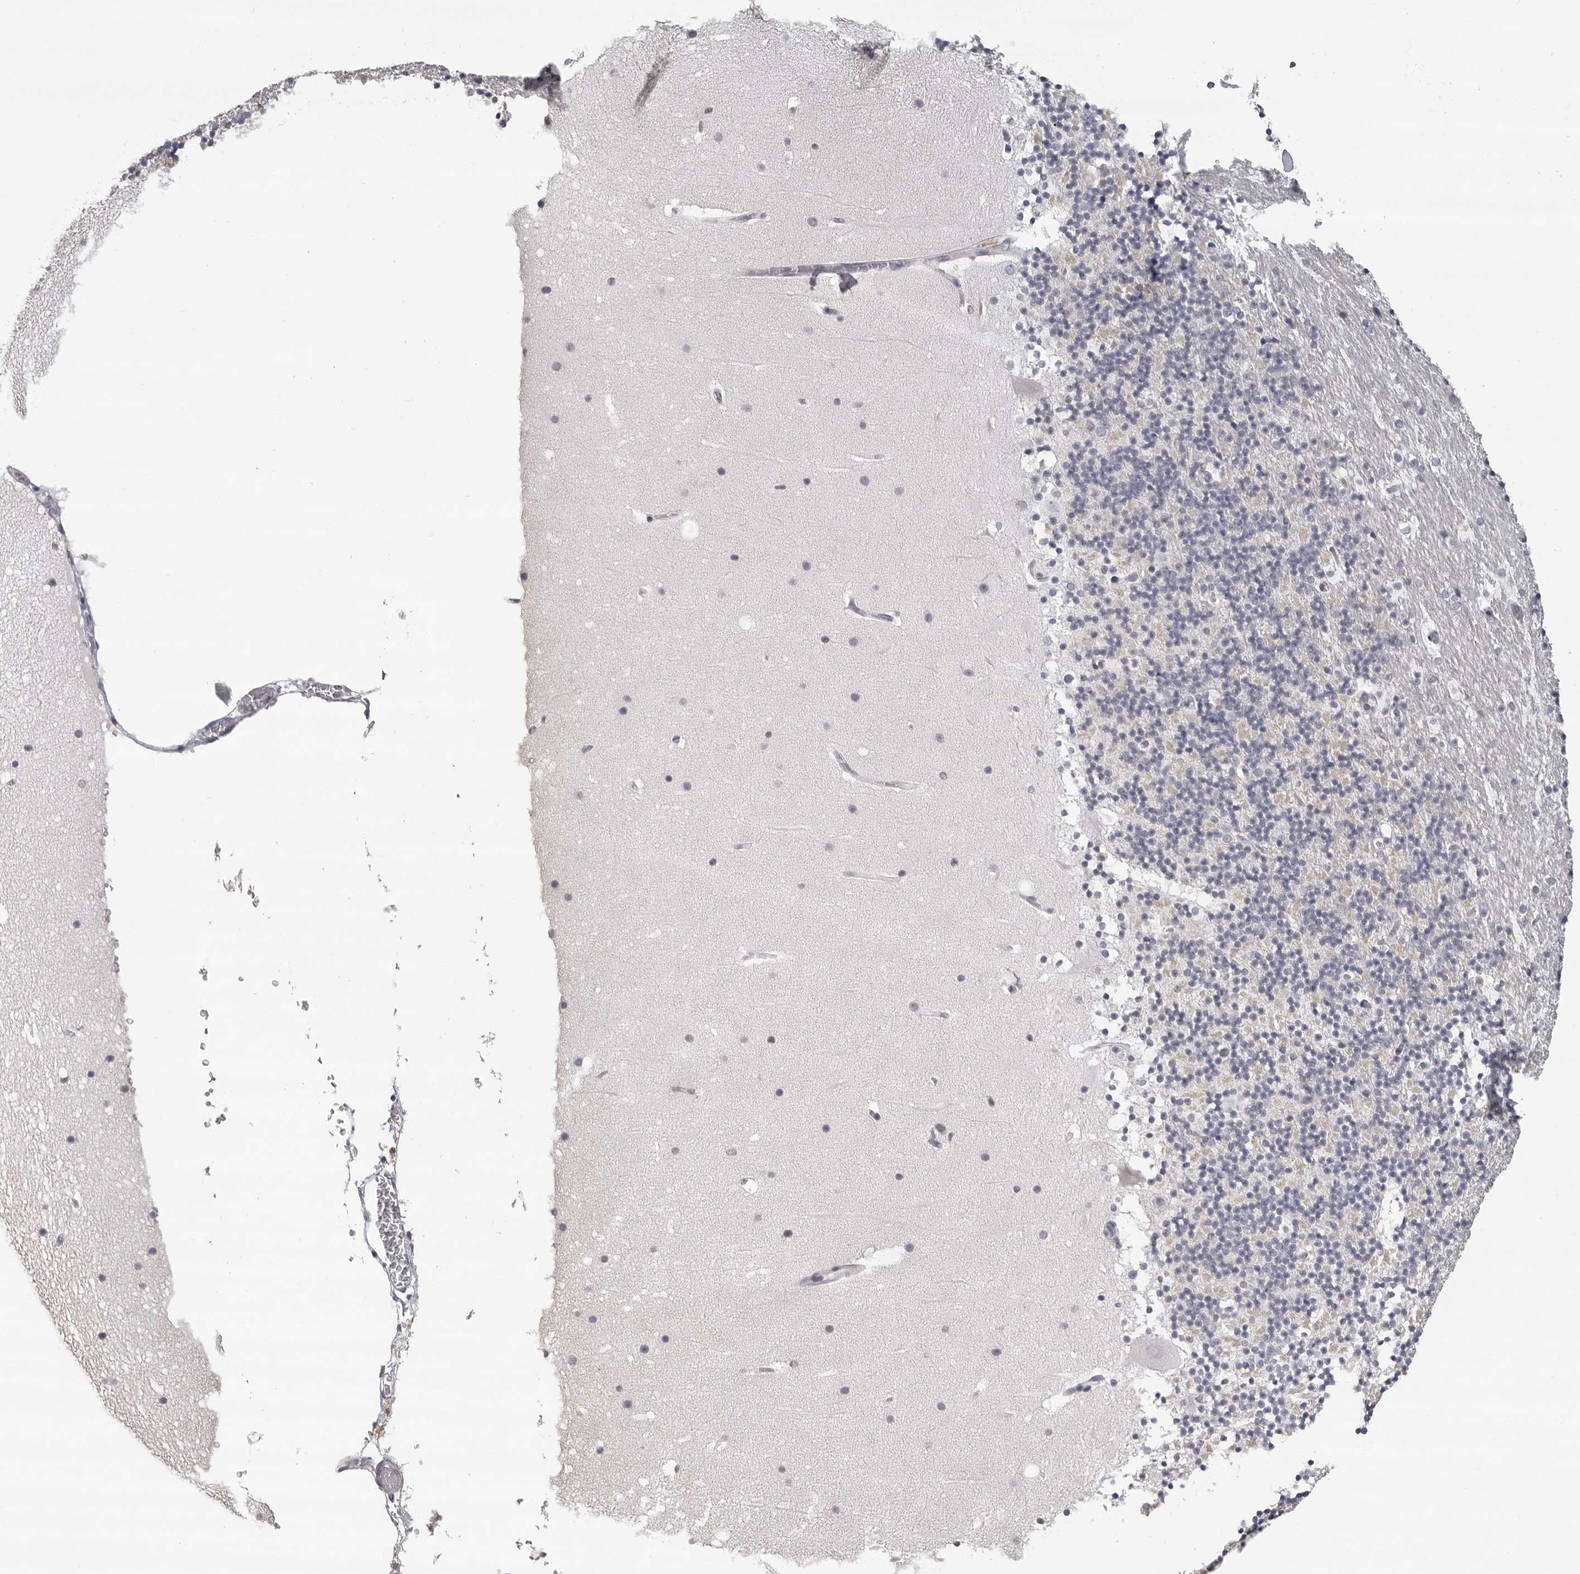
{"staining": {"intensity": "negative", "quantity": "none", "location": "none"}, "tissue": "cerebellum", "cell_type": "Cells in granular layer", "image_type": "normal", "snomed": [{"axis": "morphology", "description": "Normal tissue, NOS"}, {"axis": "topography", "description": "Cerebellum"}], "caption": "Protein analysis of normal cerebellum demonstrates no significant positivity in cells in granular layer. (DAB (3,3'-diaminobenzidine) immunohistochemistry, high magnification).", "gene": "IL31", "patient": {"sex": "male", "age": 57}}